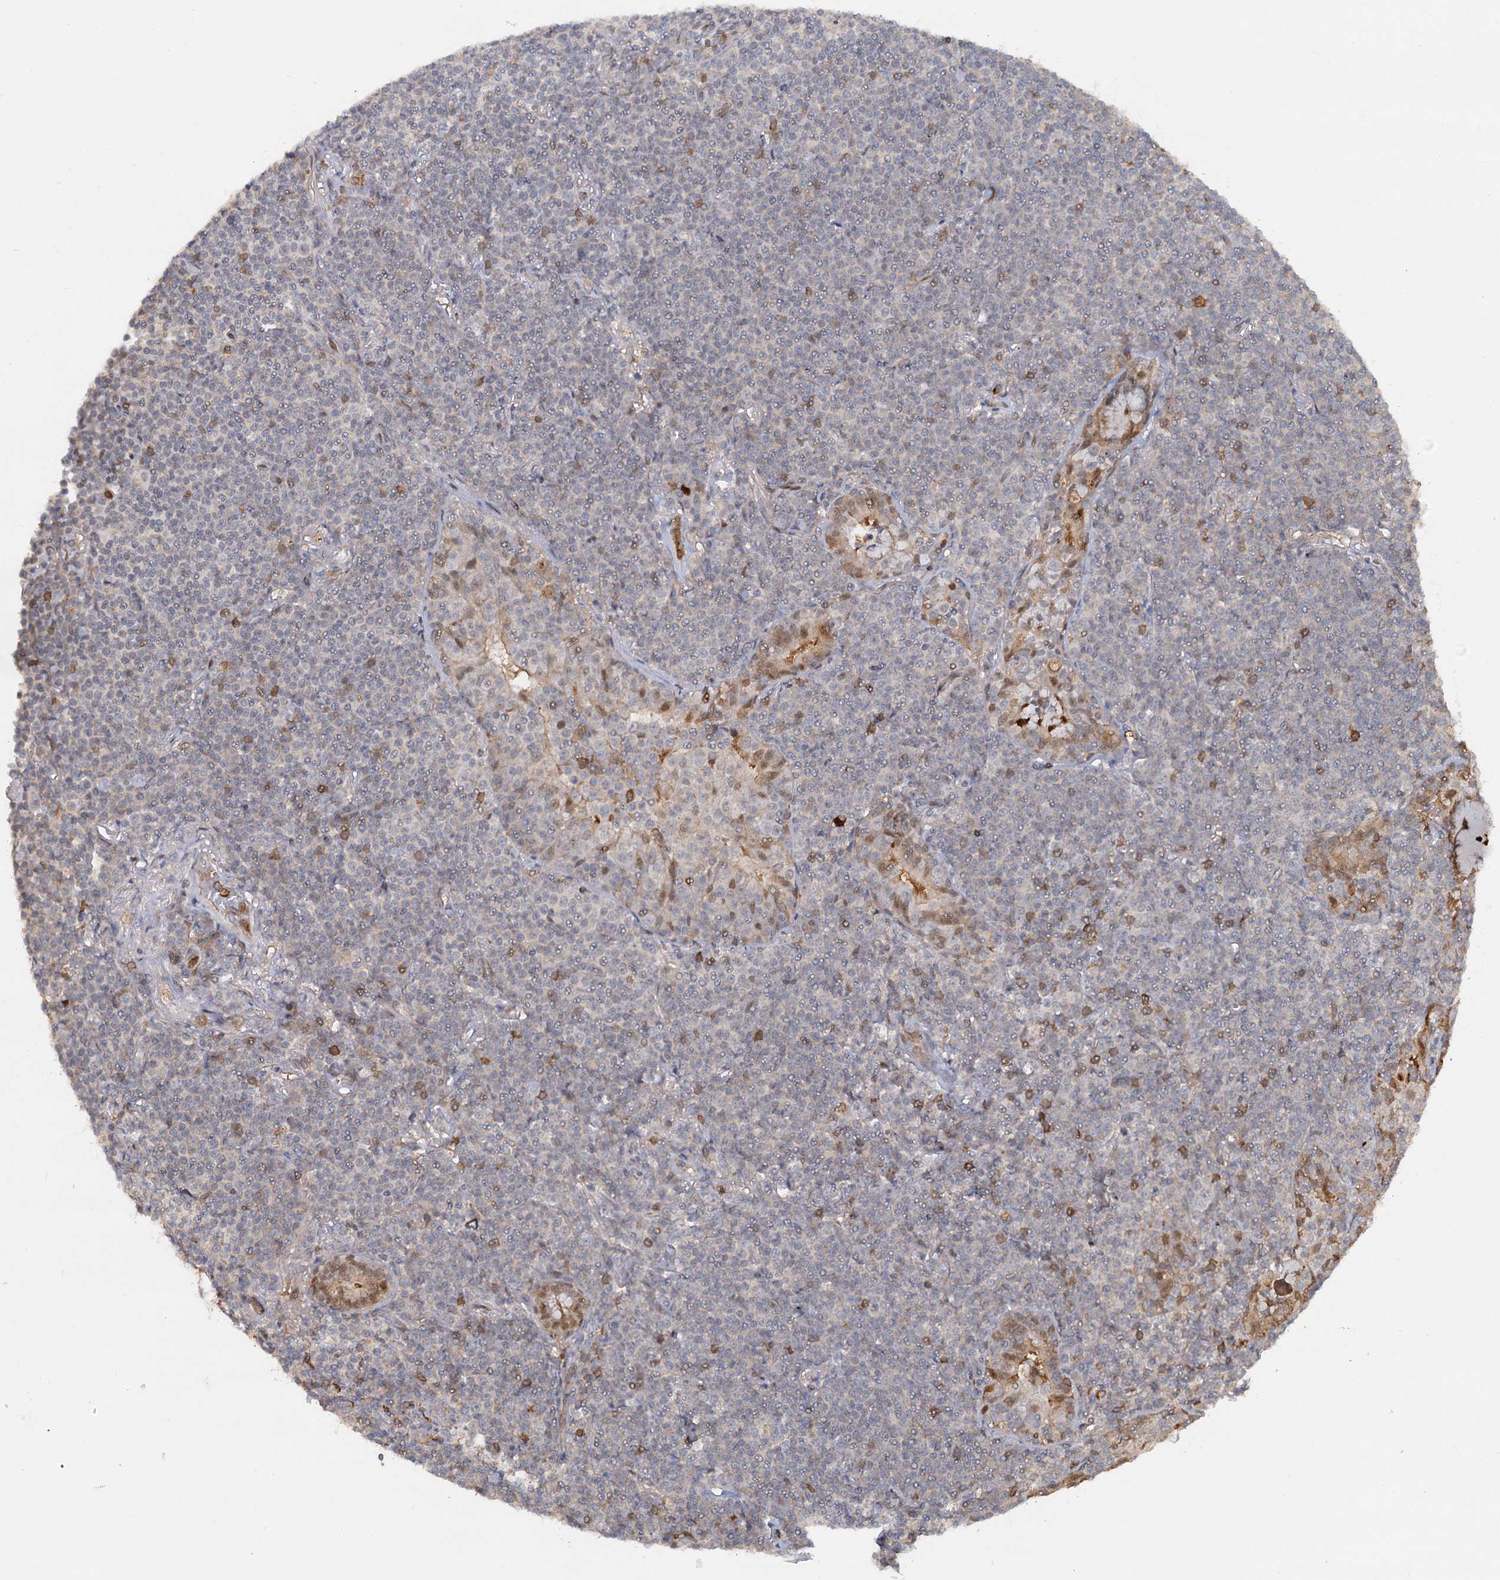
{"staining": {"intensity": "negative", "quantity": "none", "location": "none"}, "tissue": "lymphoma", "cell_type": "Tumor cells", "image_type": "cancer", "snomed": [{"axis": "morphology", "description": "Malignant lymphoma, non-Hodgkin's type, Low grade"}, {"axis": "topography", "description": "Lung"}], "caption": "IHC photomicrograph of human lymphoma stained for a protein (brown), which exhibits no positivity in tumor cells.", "gene": "ZNF609", "patient": {"sex": "female", "age": 71}}